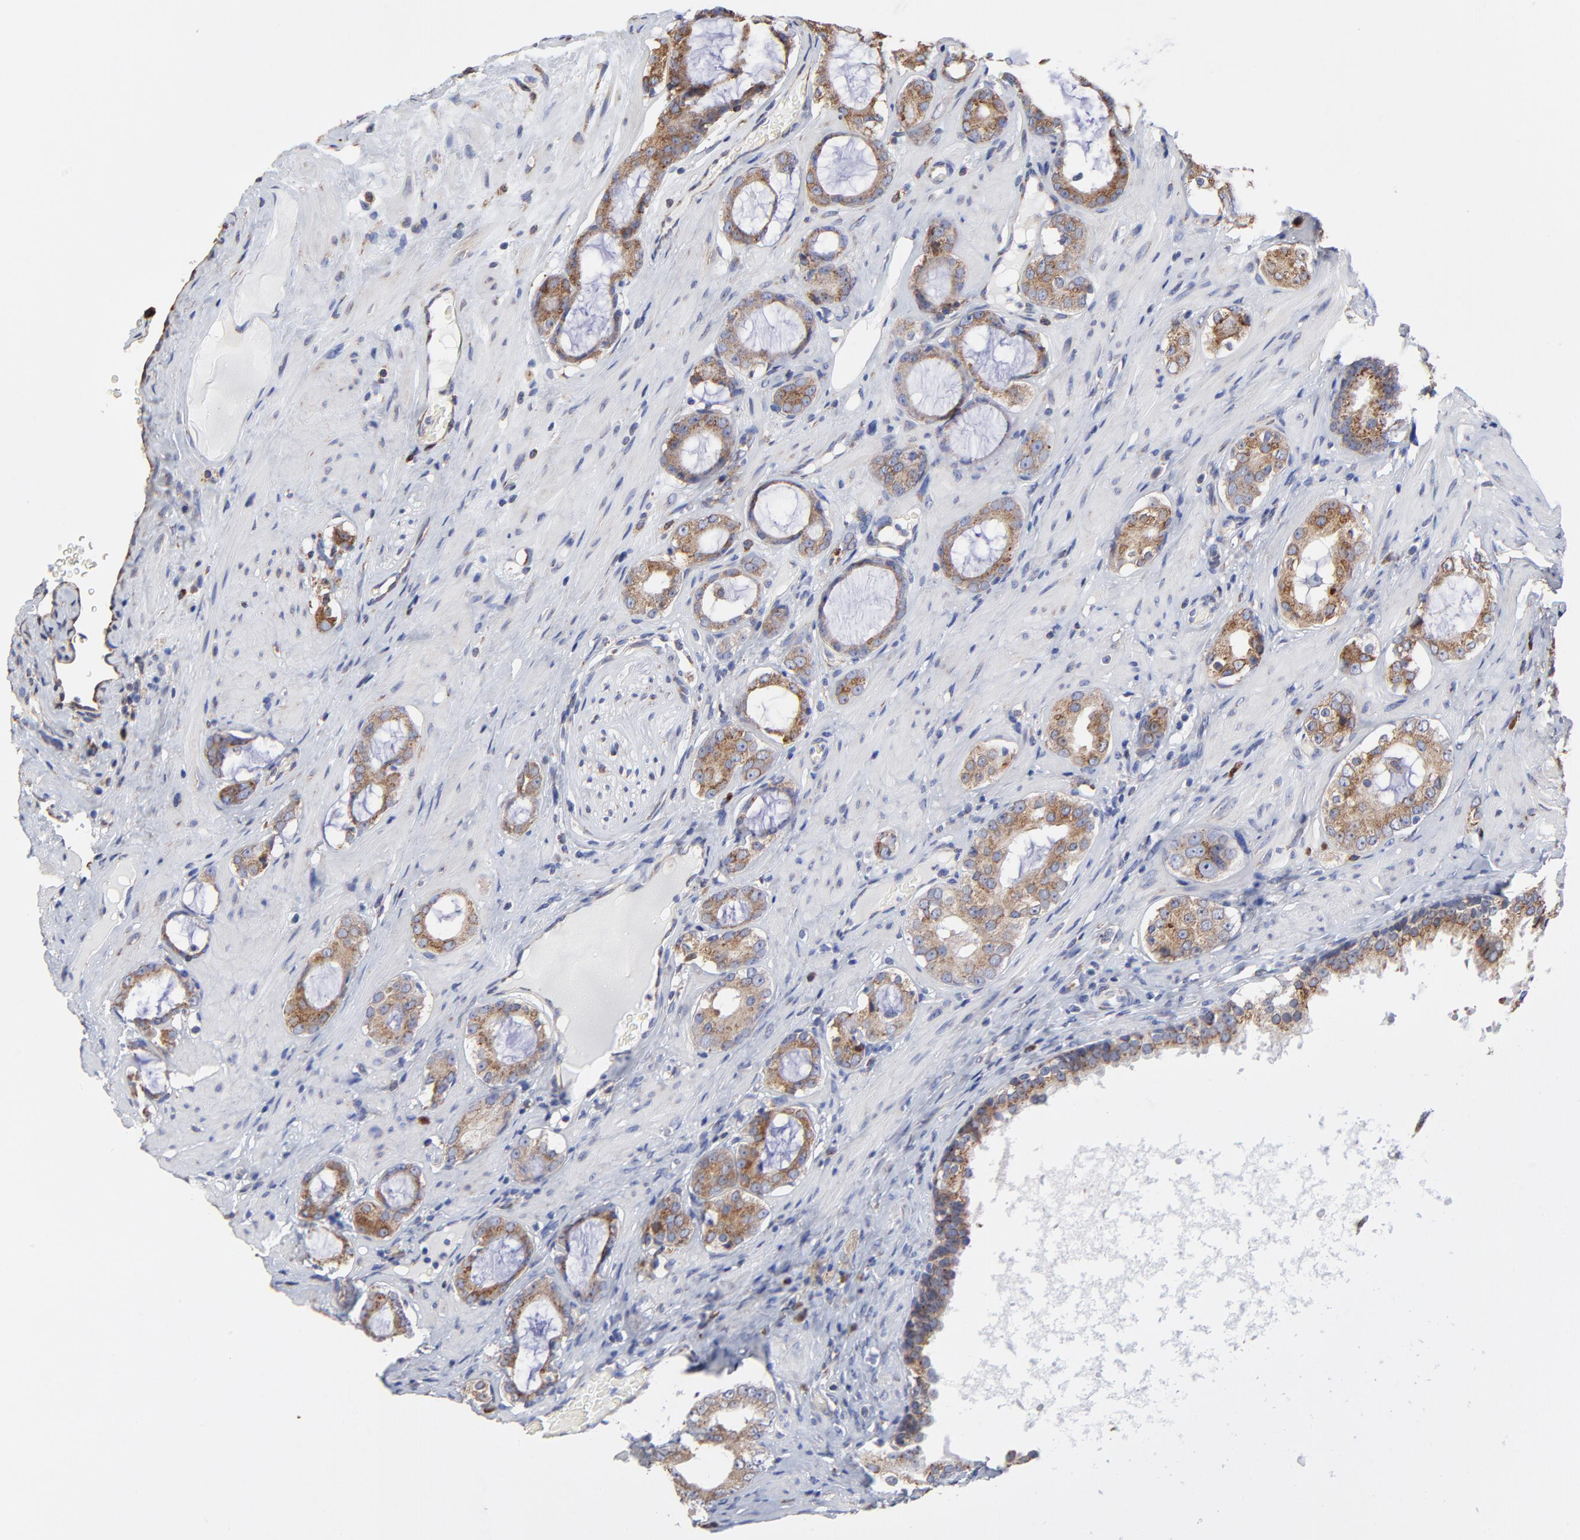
{"staining": {"intensity": "moderate", "quantity": ">75%", "location": "cytoplasmic/membranous"}, "tissue": "prostate cancer", "cell_type": "Tumor cells", "image_type": "cancer", "snomed": [{"axis": "morphology", "description": "Adenocarcinoma, Medium grade"}, {"axis": "topography", "description": "Prostate"}], "caption": "There is medium levels of moderate cytoplasmic/membranous expression in tumor cells of prostate cancer (adenocarcinoma (medium-grade)), as demonstrated by immunohistochemical staining (brown color).", "gene": "LMAN1", "patient": {"sex": "male", "age": 73}}